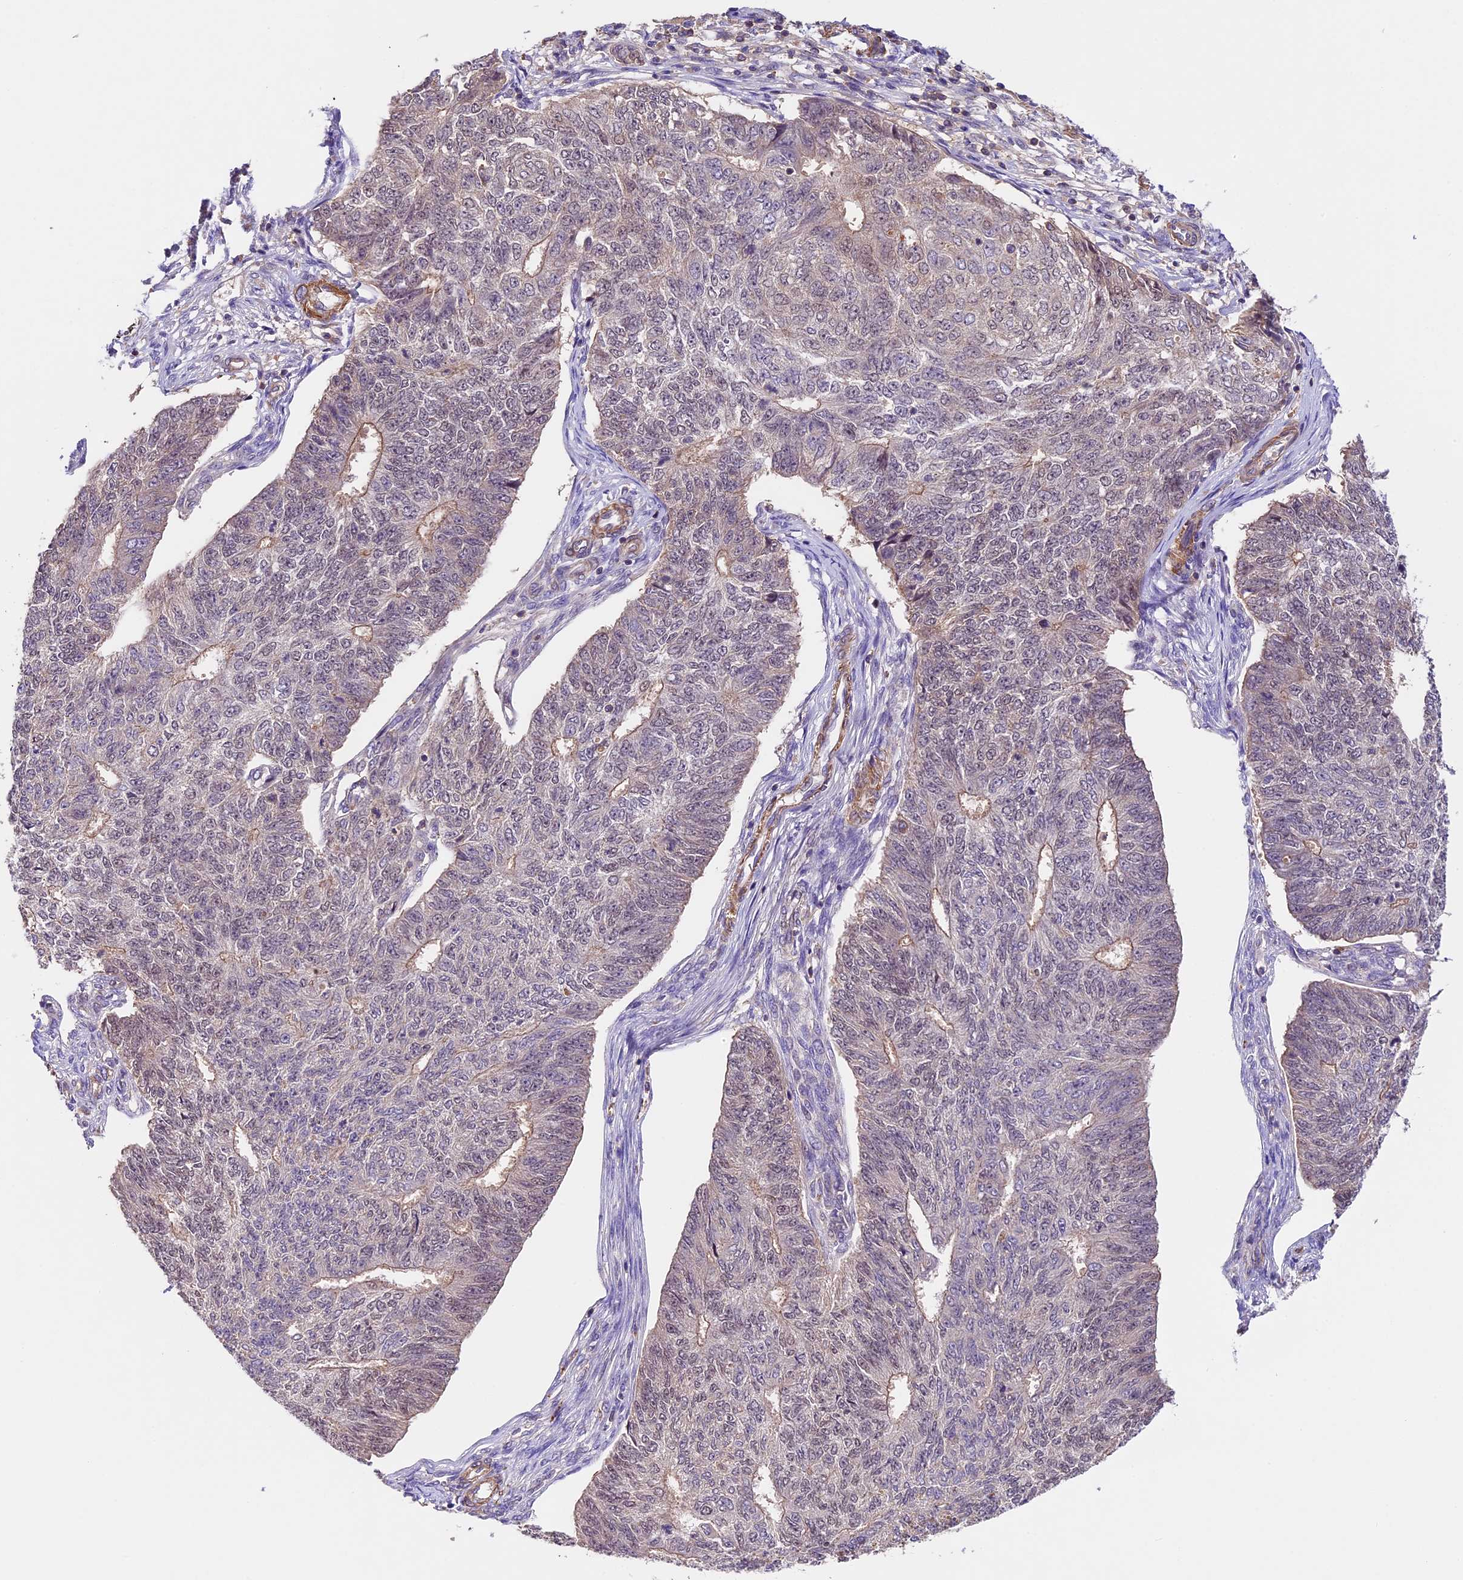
{"staining": {"intensity": "negative", "quantity": "none", "location": "none"}, "tissue": "endometrial cancer", "cell_type": "Tumor cells", "image_type": "cancer", "snomed": [{"axis": "morphology", "description": "Adenocarcinoma, NOS"}, {"axis": "topography", "description": "Endometrium"}], "caption": "An immunohistochemistry (IHC) micrograph of endometrial adenocarcinoma is shown. There is no staining in tumor cells of endometrial adenocarcinoma.", "gene": "TBC1D1", "patient": {"sex": "female", "age": 32}}